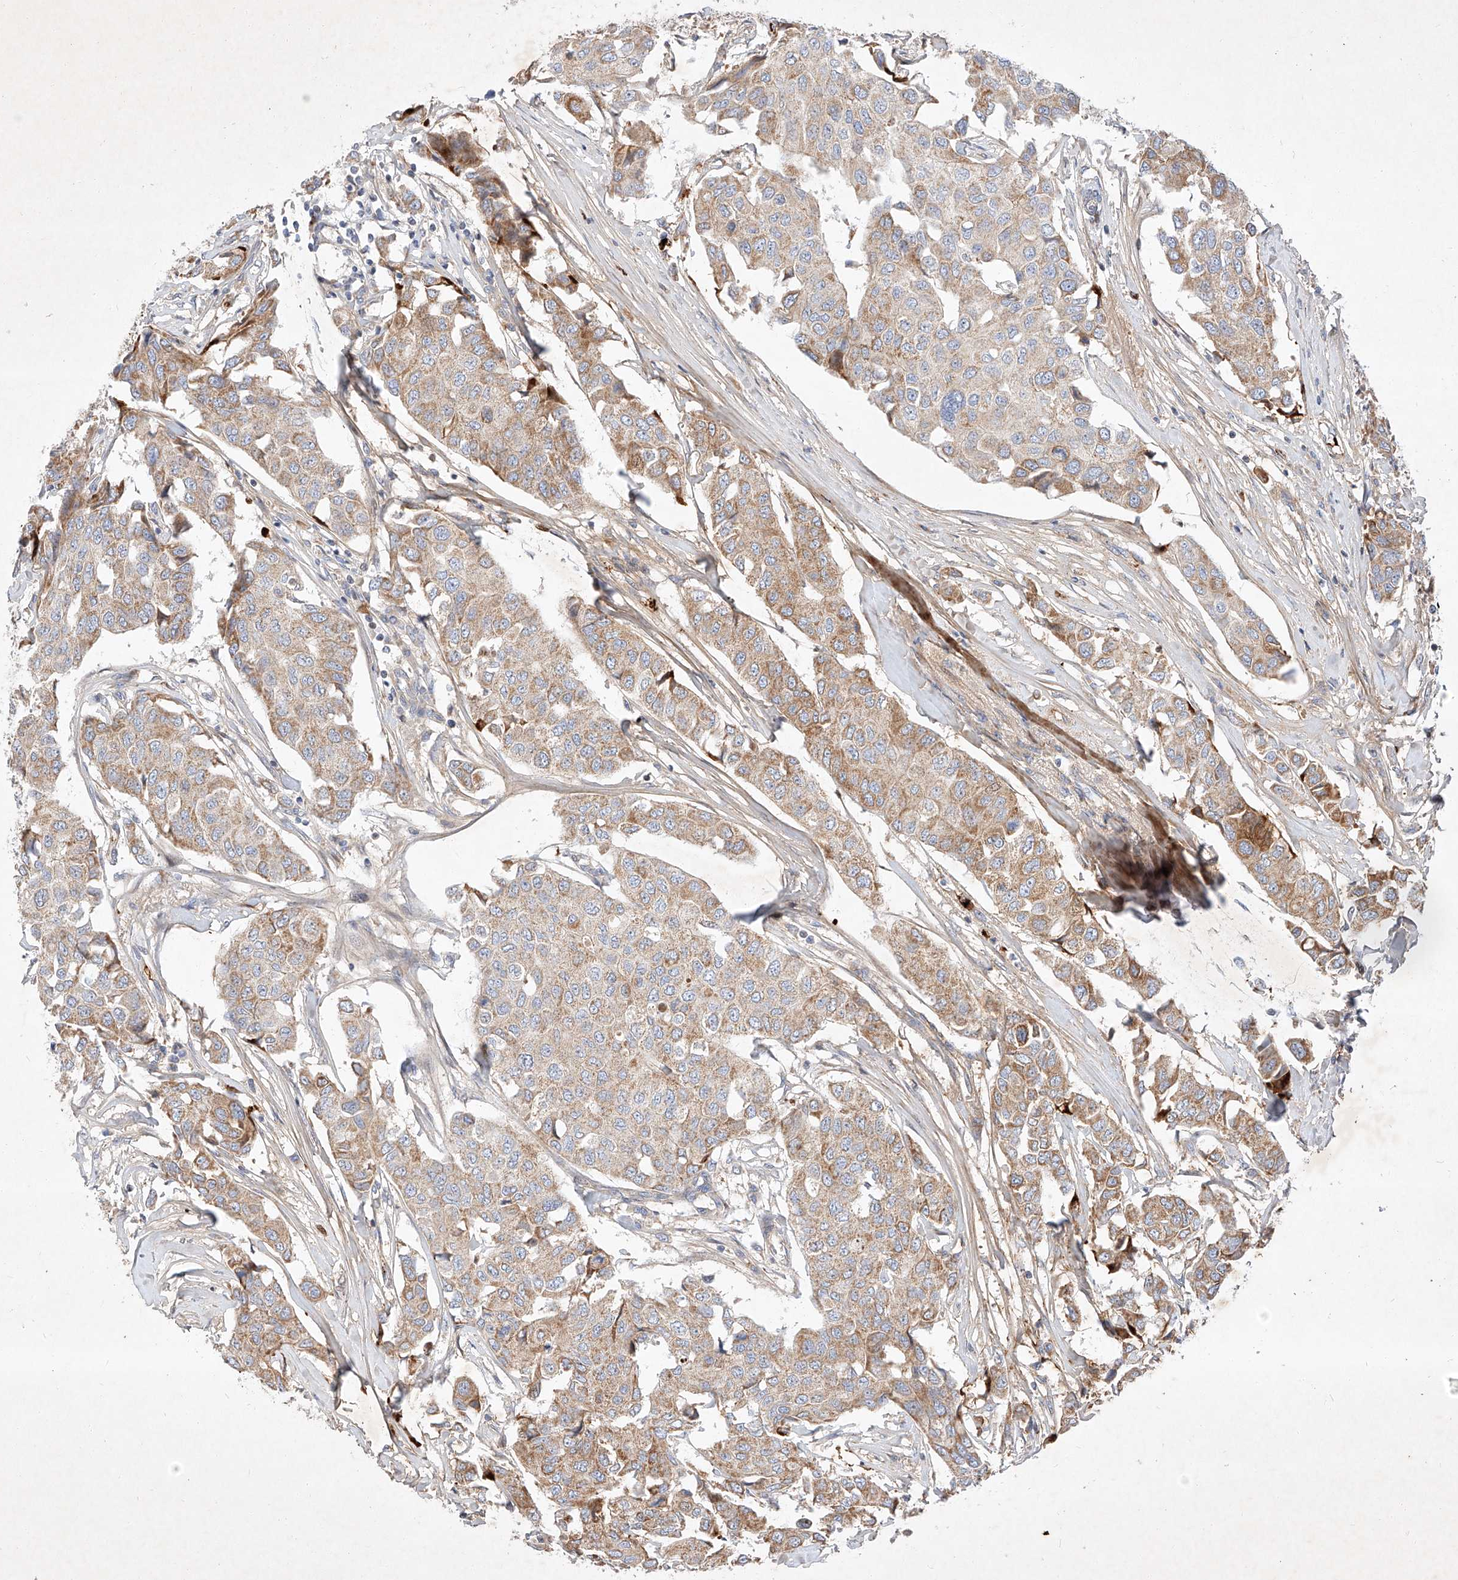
{"staining": {"intensity": "moderate", "quantity": ">75%", "location": "cytoplasmic/membranous"}, "tissue": "breast cancer", "cell_type": "Tumor cells", "image_type": "cancer", "snomed": [{"axis": "morphology", "description": "Duct carcinoma"}, {"axis": "topography", "description": "Breast"}], "caption": "The photomicrograph exhibits immunohistochemical staining of breast cancer (invasive ductal carcinoma). There is moderate cytoplasmic/membranous positivity is seen in approximately >75% of tumor cells. (DAB (3,3'-diaminobenzidine) IHC, brown staining for protein, blue staining for nuclei).", "gene": "OSGEPL1", "patient": {"sex": "female", "age": 80}}